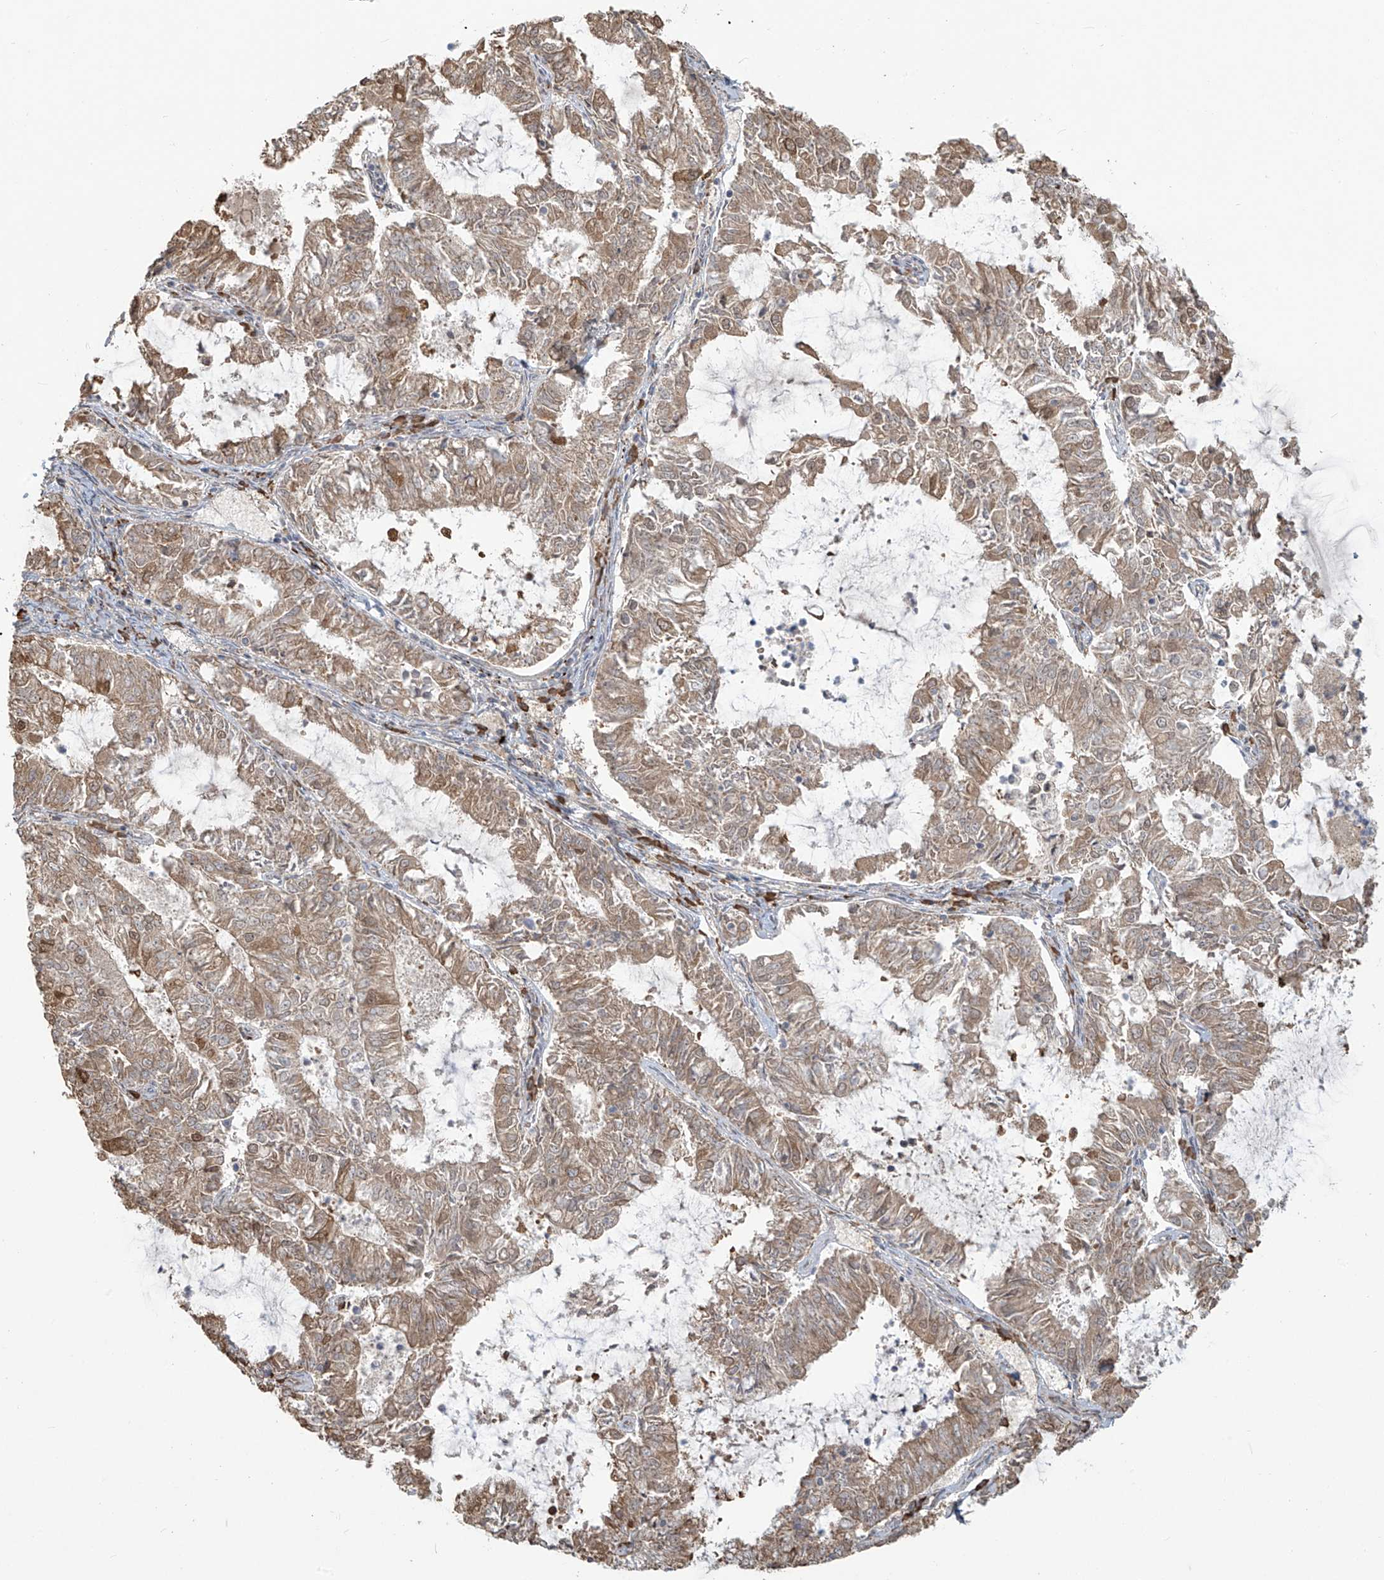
{"staining": {"intensity": "weak", "quantity": ">75%", "location": "cytoplasmic/membranous"}, "tissue": "endometrial cancer", "cell_type": "Tumor cells", "image_type": "cancer", "snomed": [{"axis": "morphology", "description": "Adenocarcinoma, NOS"}, {"axis": "topography", "description": "Endometrium"}], "caption": "The image demonstrates a brown stain indicating the presence of a protein in the cytoplasmic/membranous of tumor cells in endometrial cancer. The staining is performed using DAB brown chromogen to label protein expression. The nuclei are counter-stained blue using hematoxylin.", "gene": "PLEKHM3", "patient": {"sex": "female", "age": 57}}